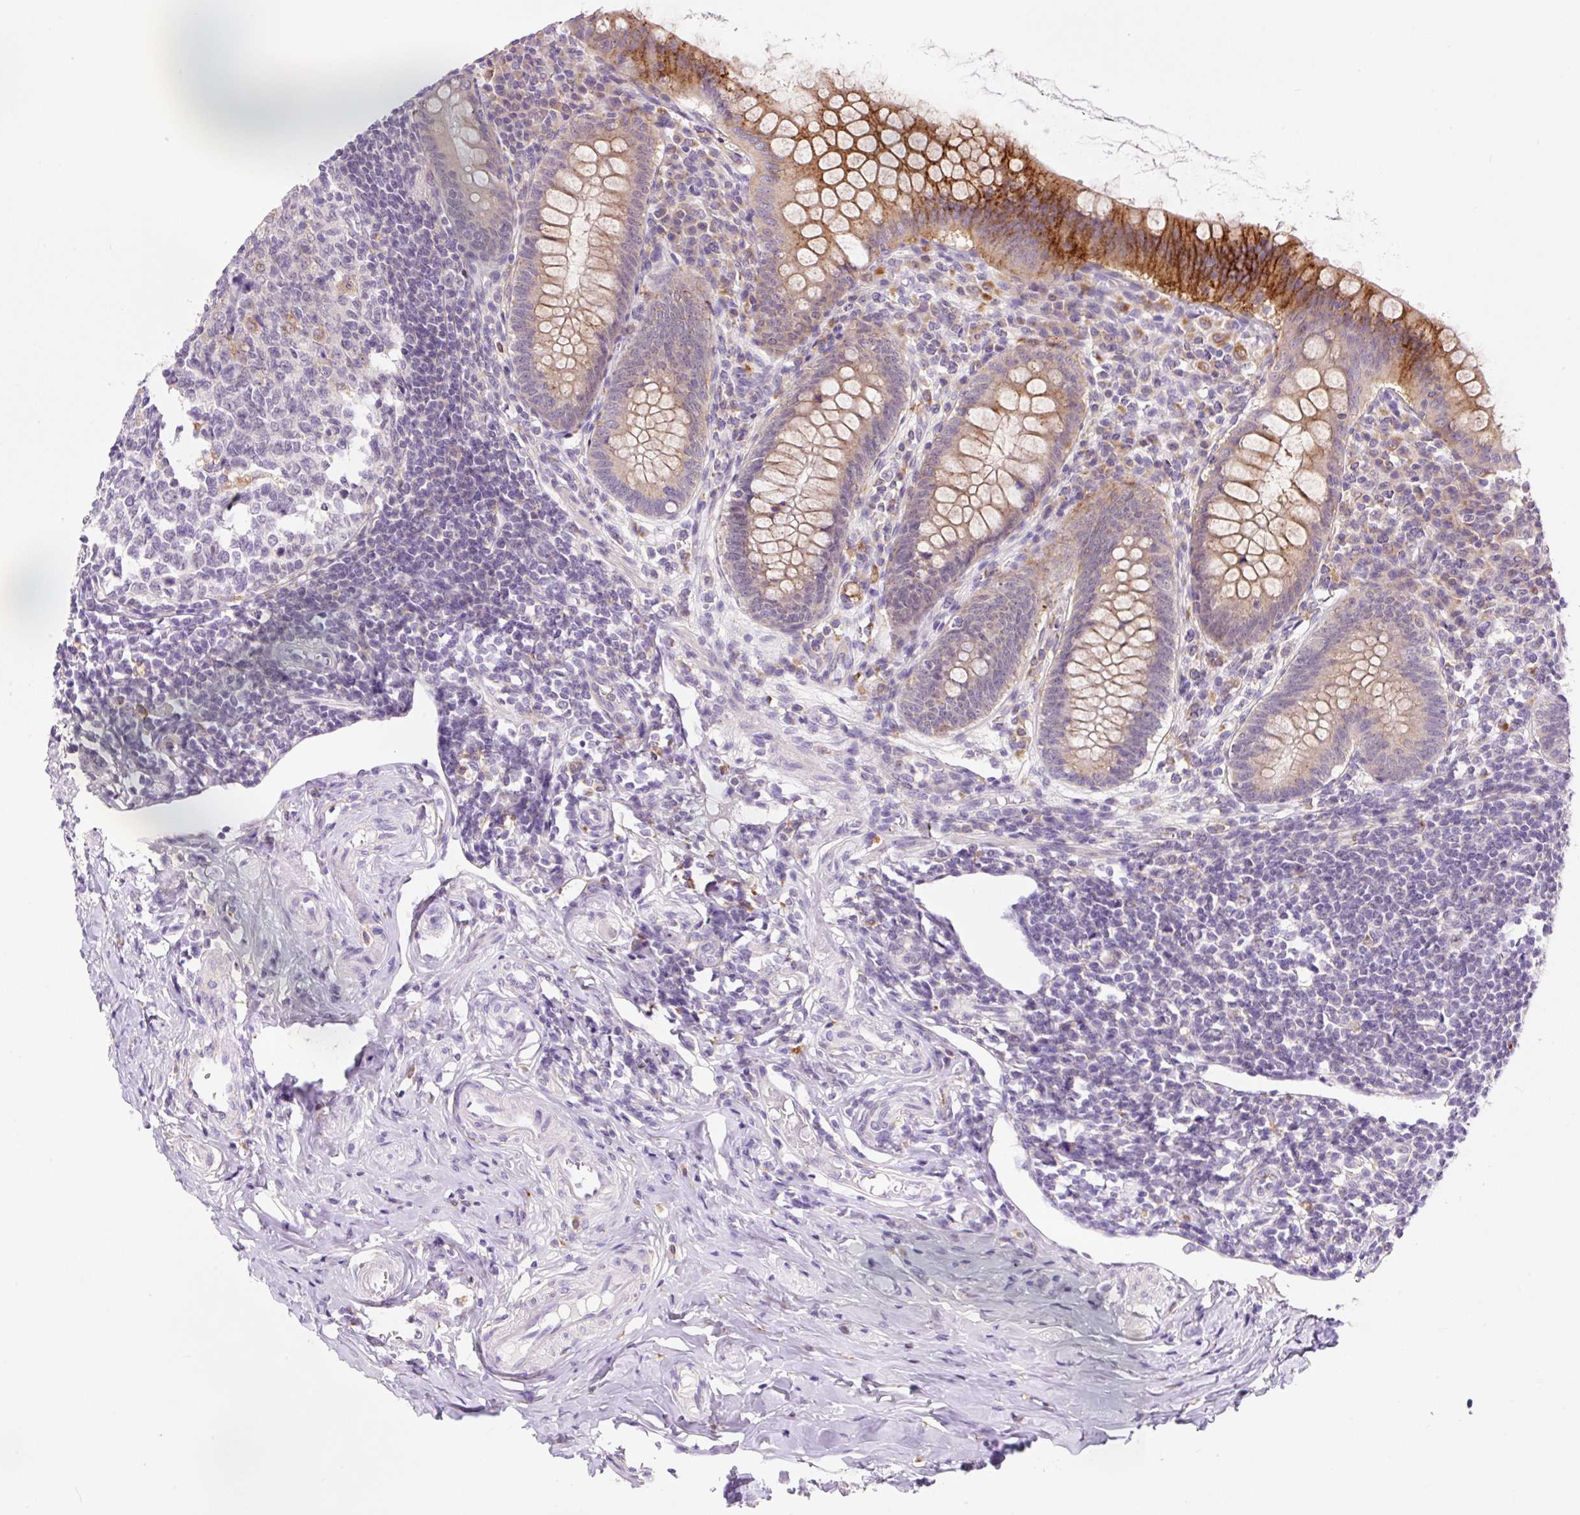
{"staining": {"intensity": "strong", "quantity": "25%-75%", "location": "cytoplasmic/membranous"}, "tissue": "appendix", "cell_type": "Glandular cells", "image_type": "normal", "snomed": [{"axis": "morphology", "description": "Normal tissue, NOS"}, {"axis": "topography", "description": "Appendix"}], "caption": "A high-resolution histopathology image shows immunohistochemistry staining of unremarkable appendix, which displays strong cytoplasmic/membranous staining in approximately 25%-75% of glandular cells.", "gene": "CEBPZOS", "patient": {"sex": "female", "age": 33}}